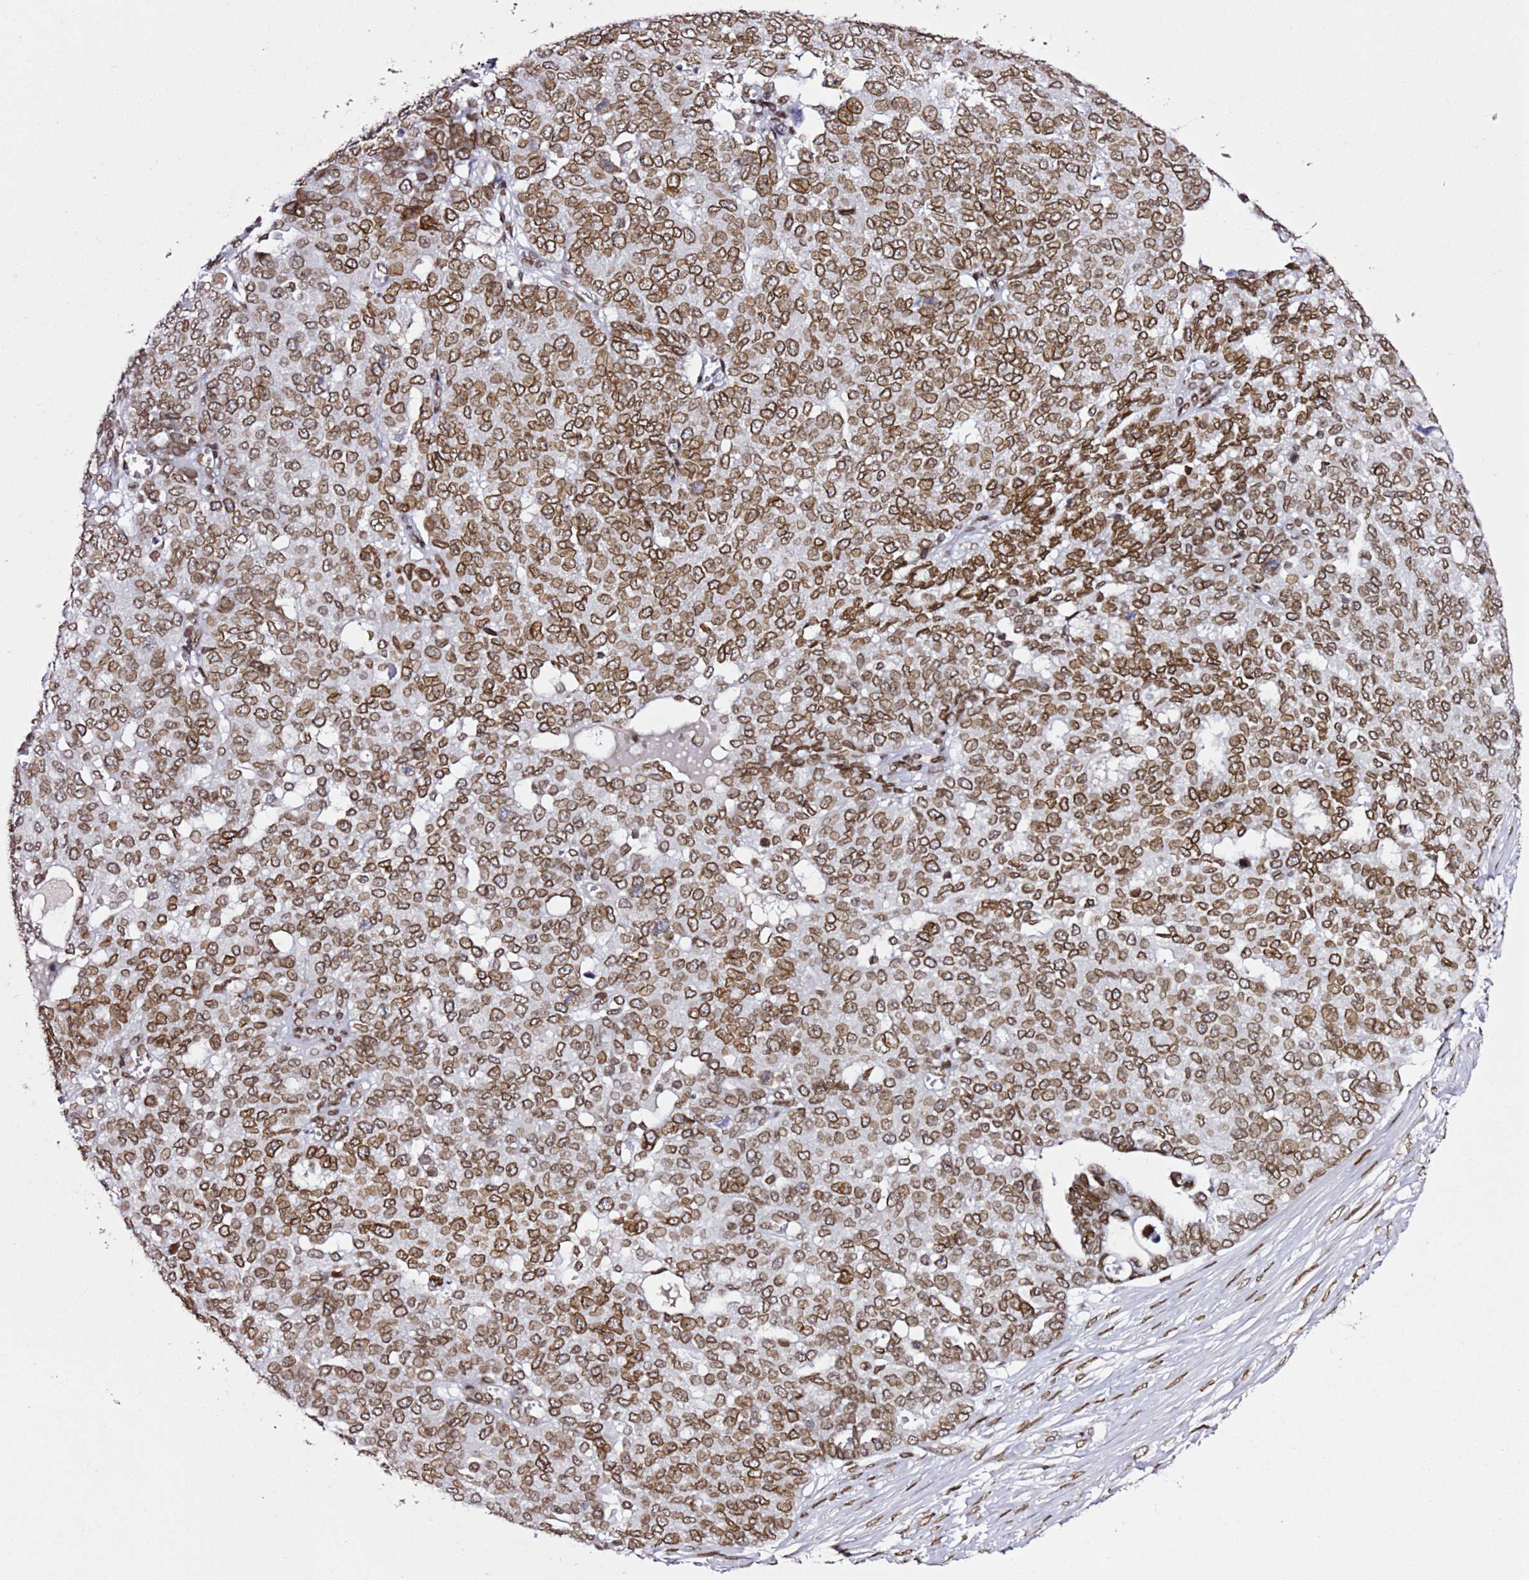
{"staining": {"intensity": "moderate", "quantity": ">75%", "location": "cytoplasmic/membranous,nuclear"}, "tissue": "ovarian cancer", "cell_type": "Tumor cells", "image_type": "cancer", "snomed": [{"axis": "morphology", "description": "Cystadenocarcinoma, serous, NOS"}, {"axis": "topography", "description": "Soft tissue"}, {"axis": "topography", "description": "Ovary"}], "caption": "The immunohistochemical stain highlights moderate cytoplasmic/membranous and nuclear staining in tumor cells of ovarian cancer tissue.", "gene": "POU6F1", "patient": {"sex": "female", "age": 57}}